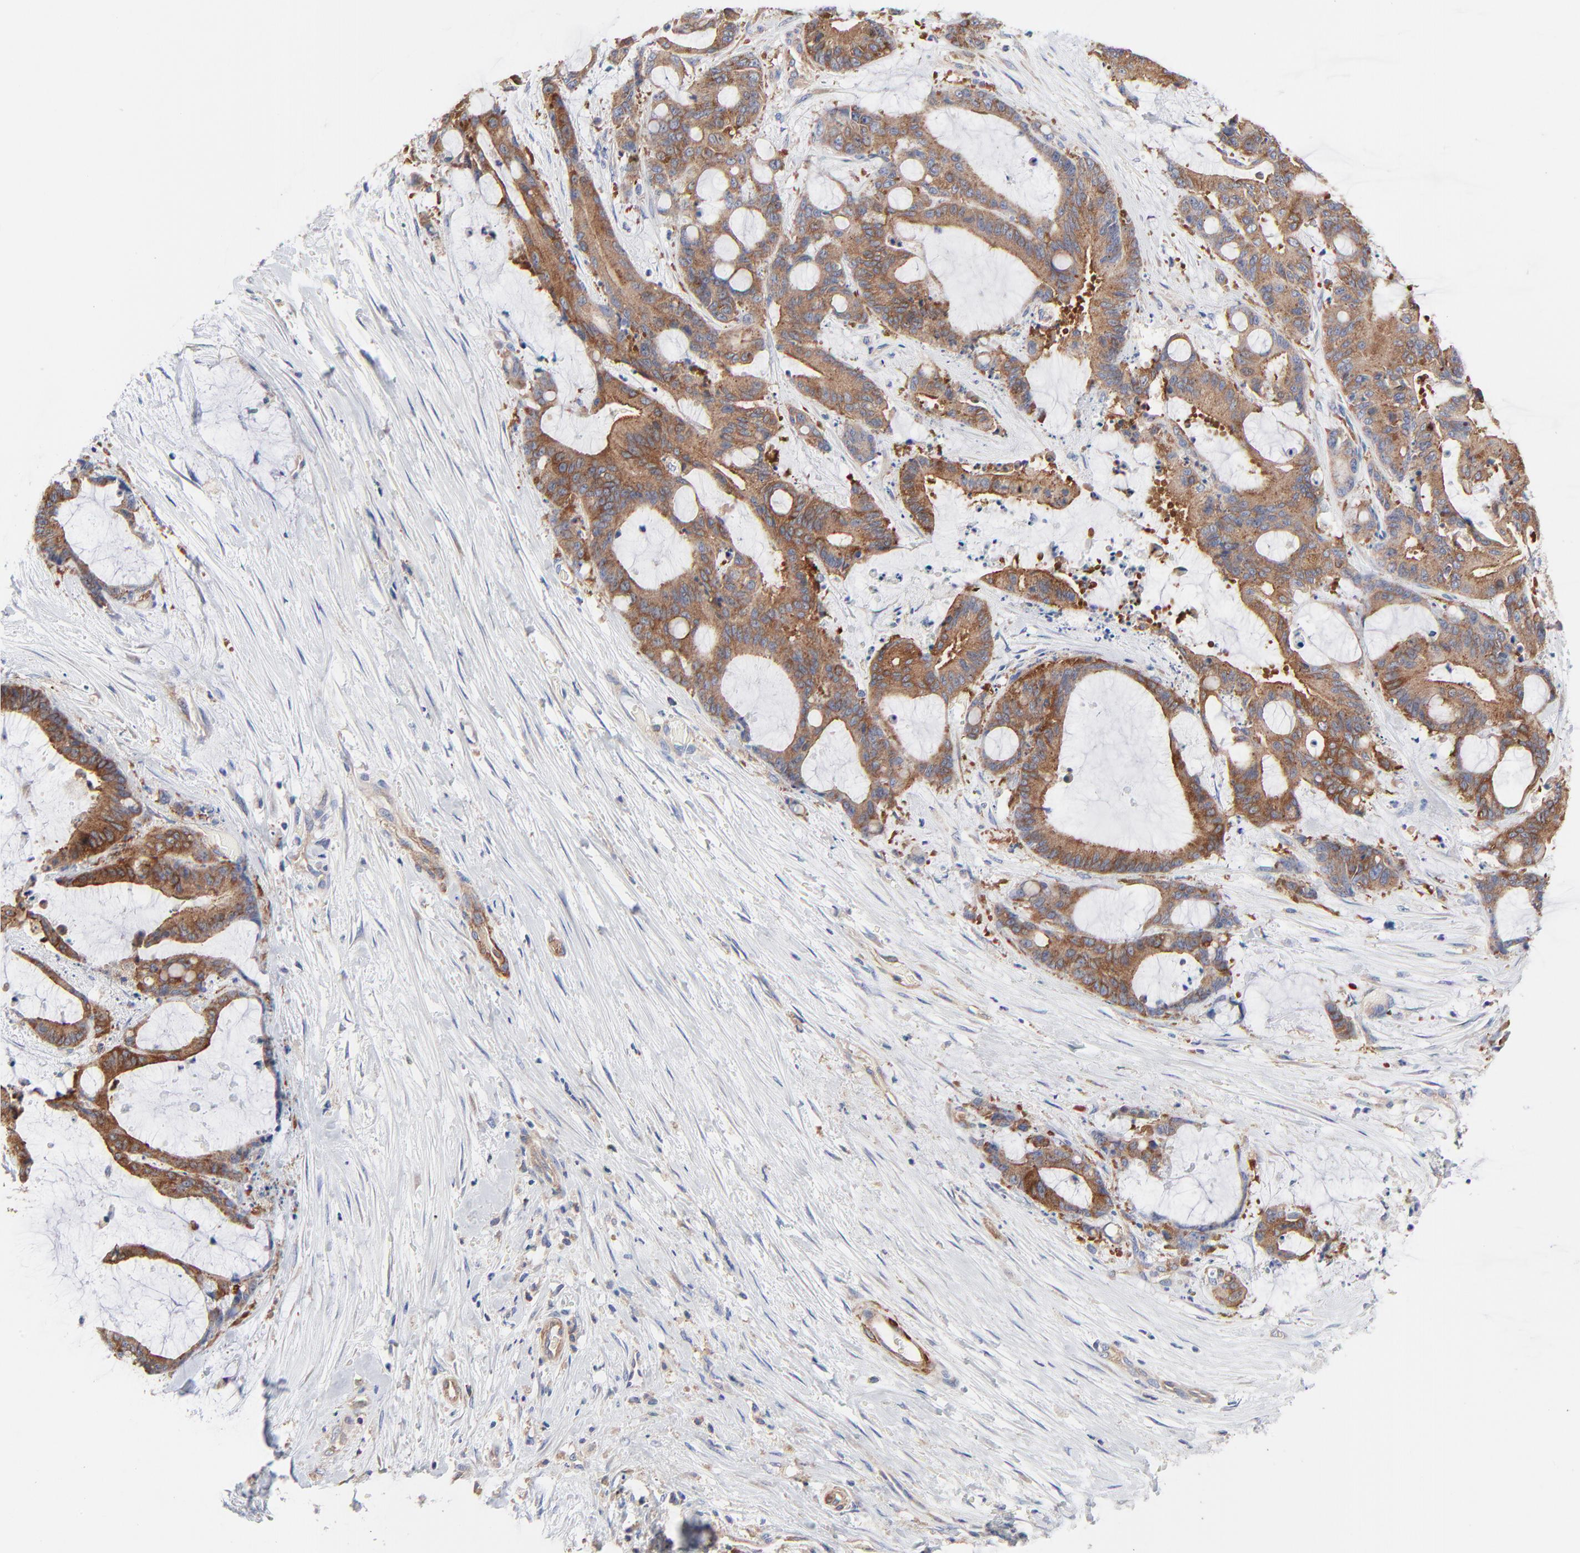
{"staining": {"intensity": "strong", "quantity": ">75%", "location": "cytoplasmic/membranous"}, "tissue": "liver cancer", "cell_type": "Tumor cells", "image_type": "cancer", "snomed": [{"axis": "morphology", "description": "Cholangiocarcinoma"}, {"axis": "topography", "description": "Liver"}], "caption": "The image demonstrates immunohistochemical staining of liver cancer (cholangiocarcinoma). There is strong cytoplasmic/membranous expression is present in approximately >75% of tumor cells. (Stains: DAB (3,3'-diaminobenzidine) in brown, nuclei in blue, Microscopy: brightfield microscopy at high magnification).", "gene": "CD2AP", "patient": {"sex": "female", "age": 73}}